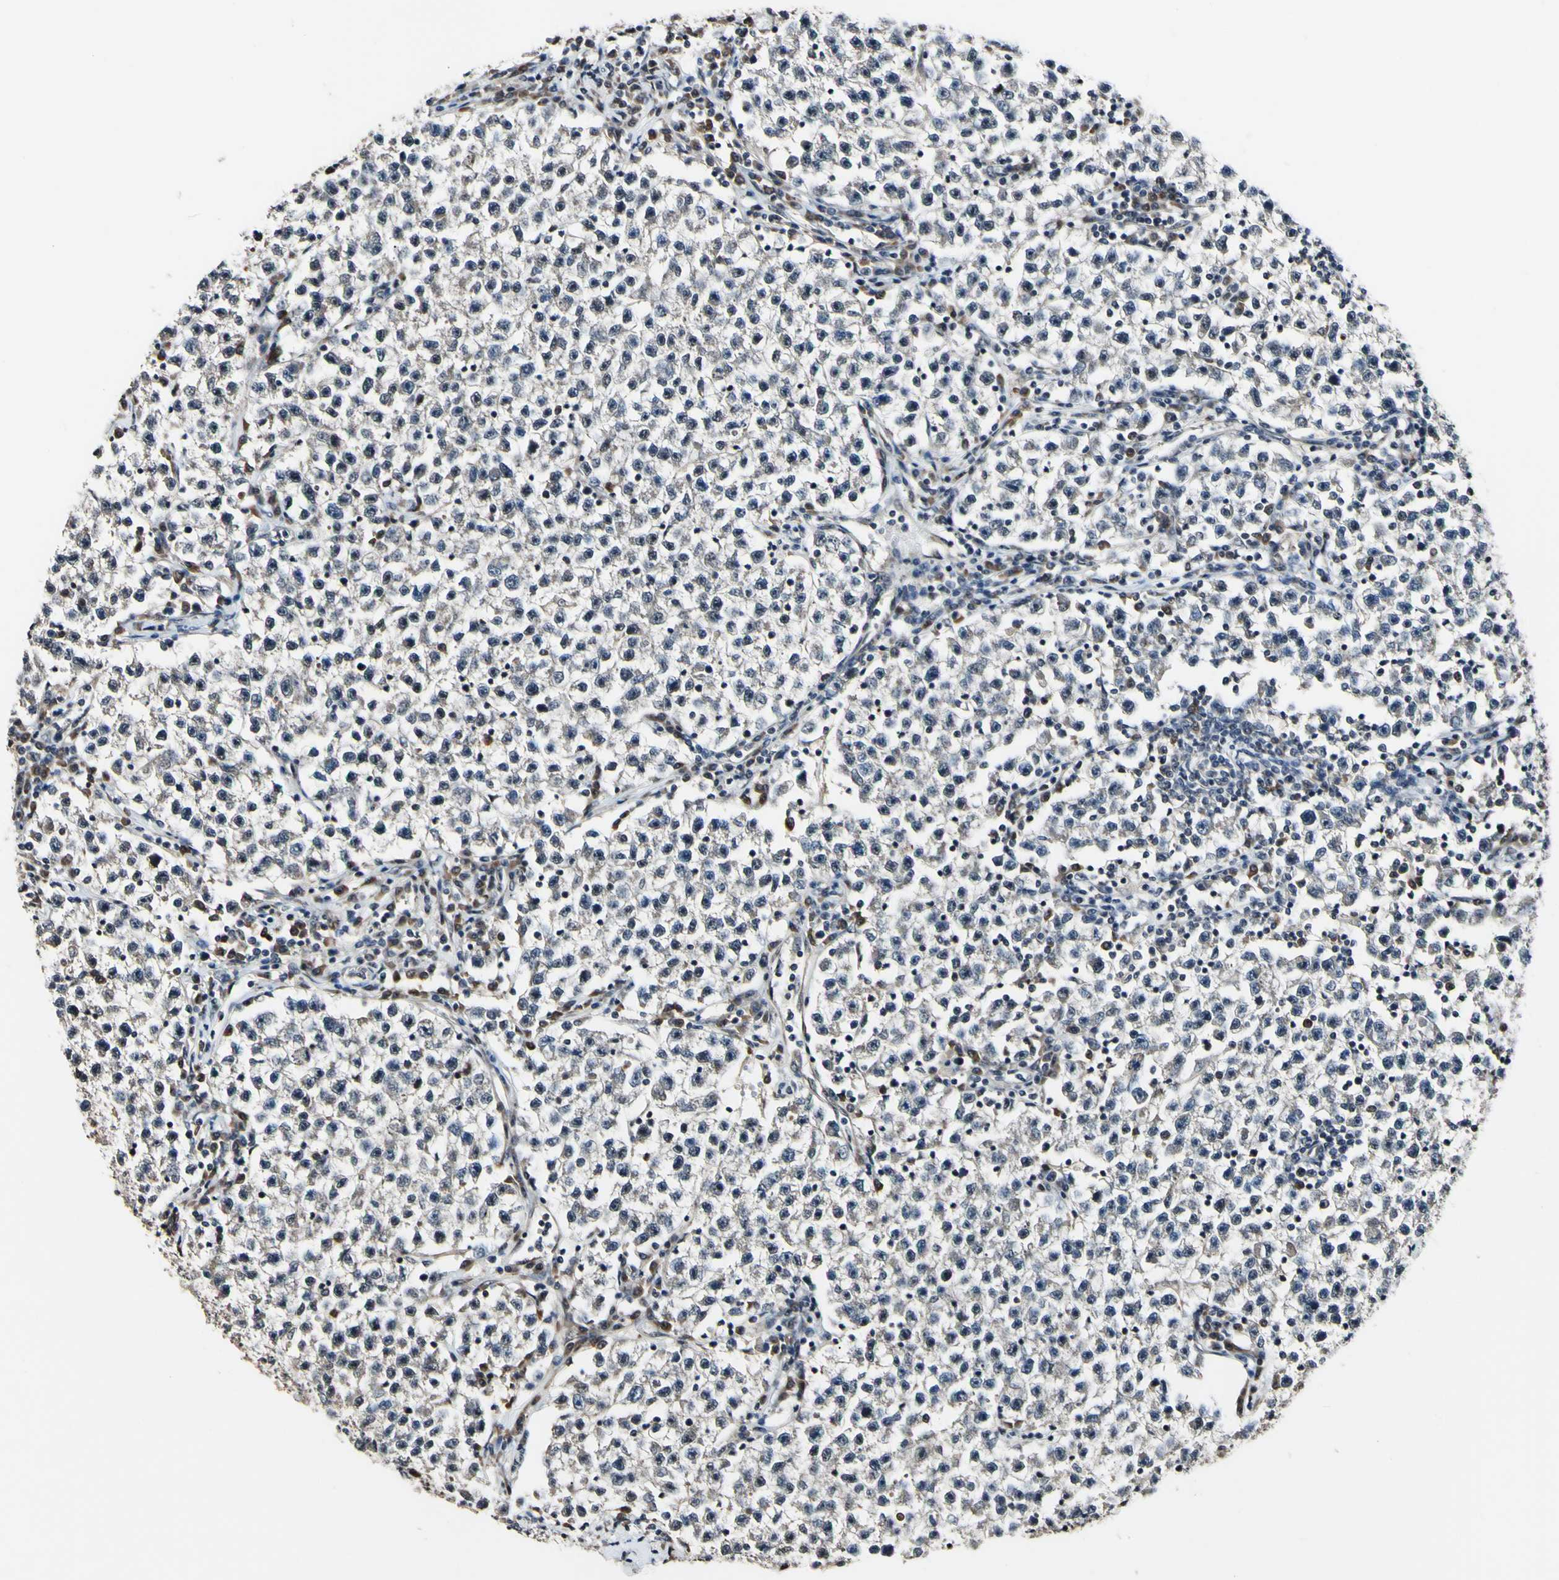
{"staining": {"intensity": "negative", "quantity": "none", "location": "none"}, "tissue": "testis cancer", "cell_type": "Tumor cells", "image_type": "cancer", "snomed": [{"axis": "morphology", "description": "Seminoma, NOS"}, {"axis": "topography", "description": "Testis"}], "caption": "This micrograph is of testis seminoma stained with IHC to label a protein in brown with the nuclei are counter-stained blue. There is no staining in tumor cells. (Brightfield microscopy of DAB (3,3'-diaminobenzidine) immunohistochemistry (IHC) at high magnification).", "gene": "PSMD10", "patient": {"sex": "male", "age": 22}}